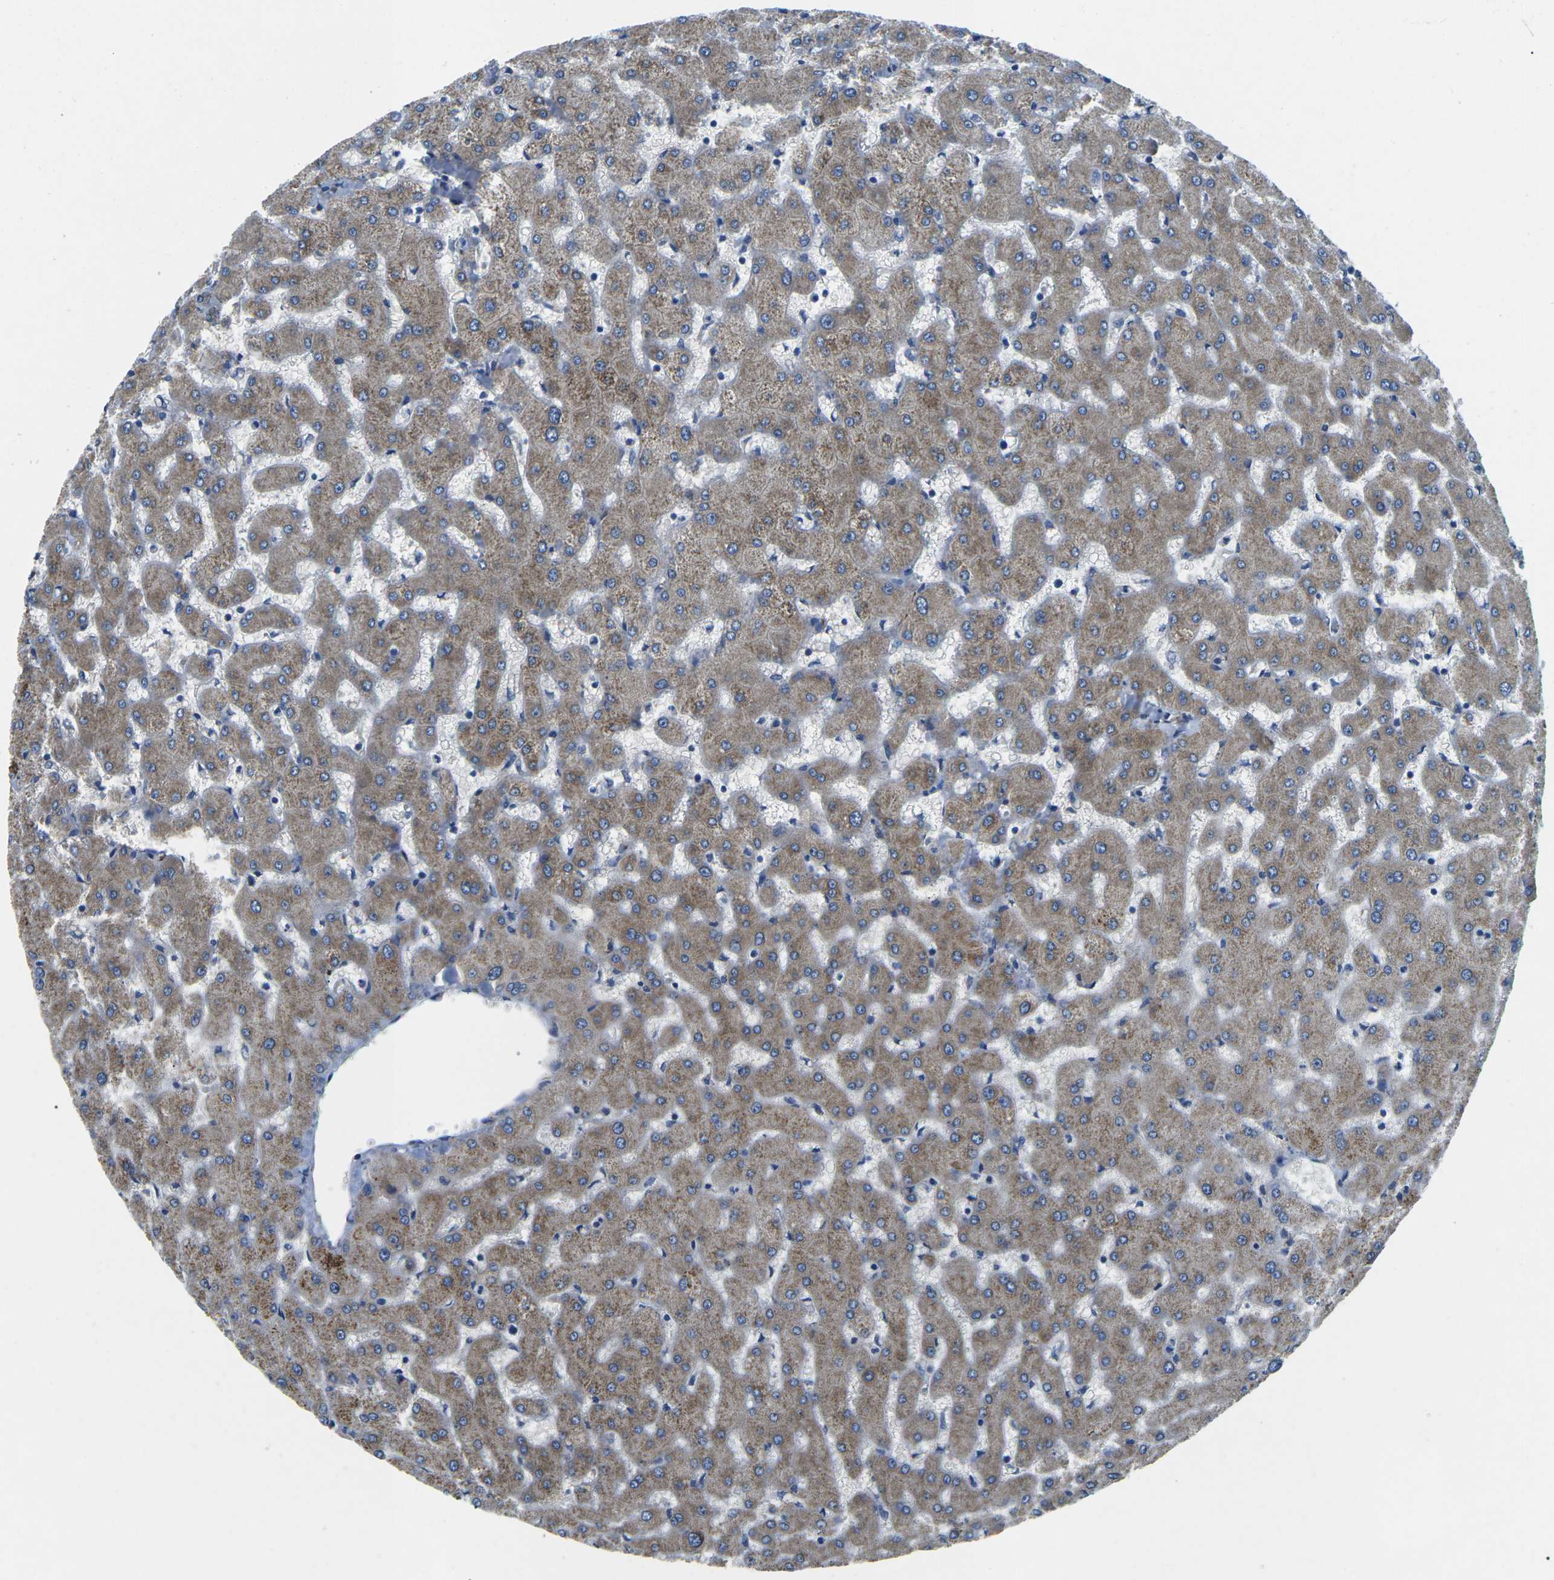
{"staining": {"intensity": "moderate", "quantity": "25%-75%", "location": "cytoplasmic/membranous"}, "tissue": "liver", "cell_type": "Hepatocytes", "image_type": "normal", "snomed": [{"axis": "morphology", "description": "Normal tissue, NOS"}, {"axis": "topography", "description": "Liver"}], "caption": "Protein expression analysis of benign liver exhibits moderate cytoplasmic/membranous expression in about 25%-75% of hepatocytes. (DAB IHC with brightfield microscopy, high magnification).", "gene": "PDZD8", "patient": {"sex": "female", "age": 63}}